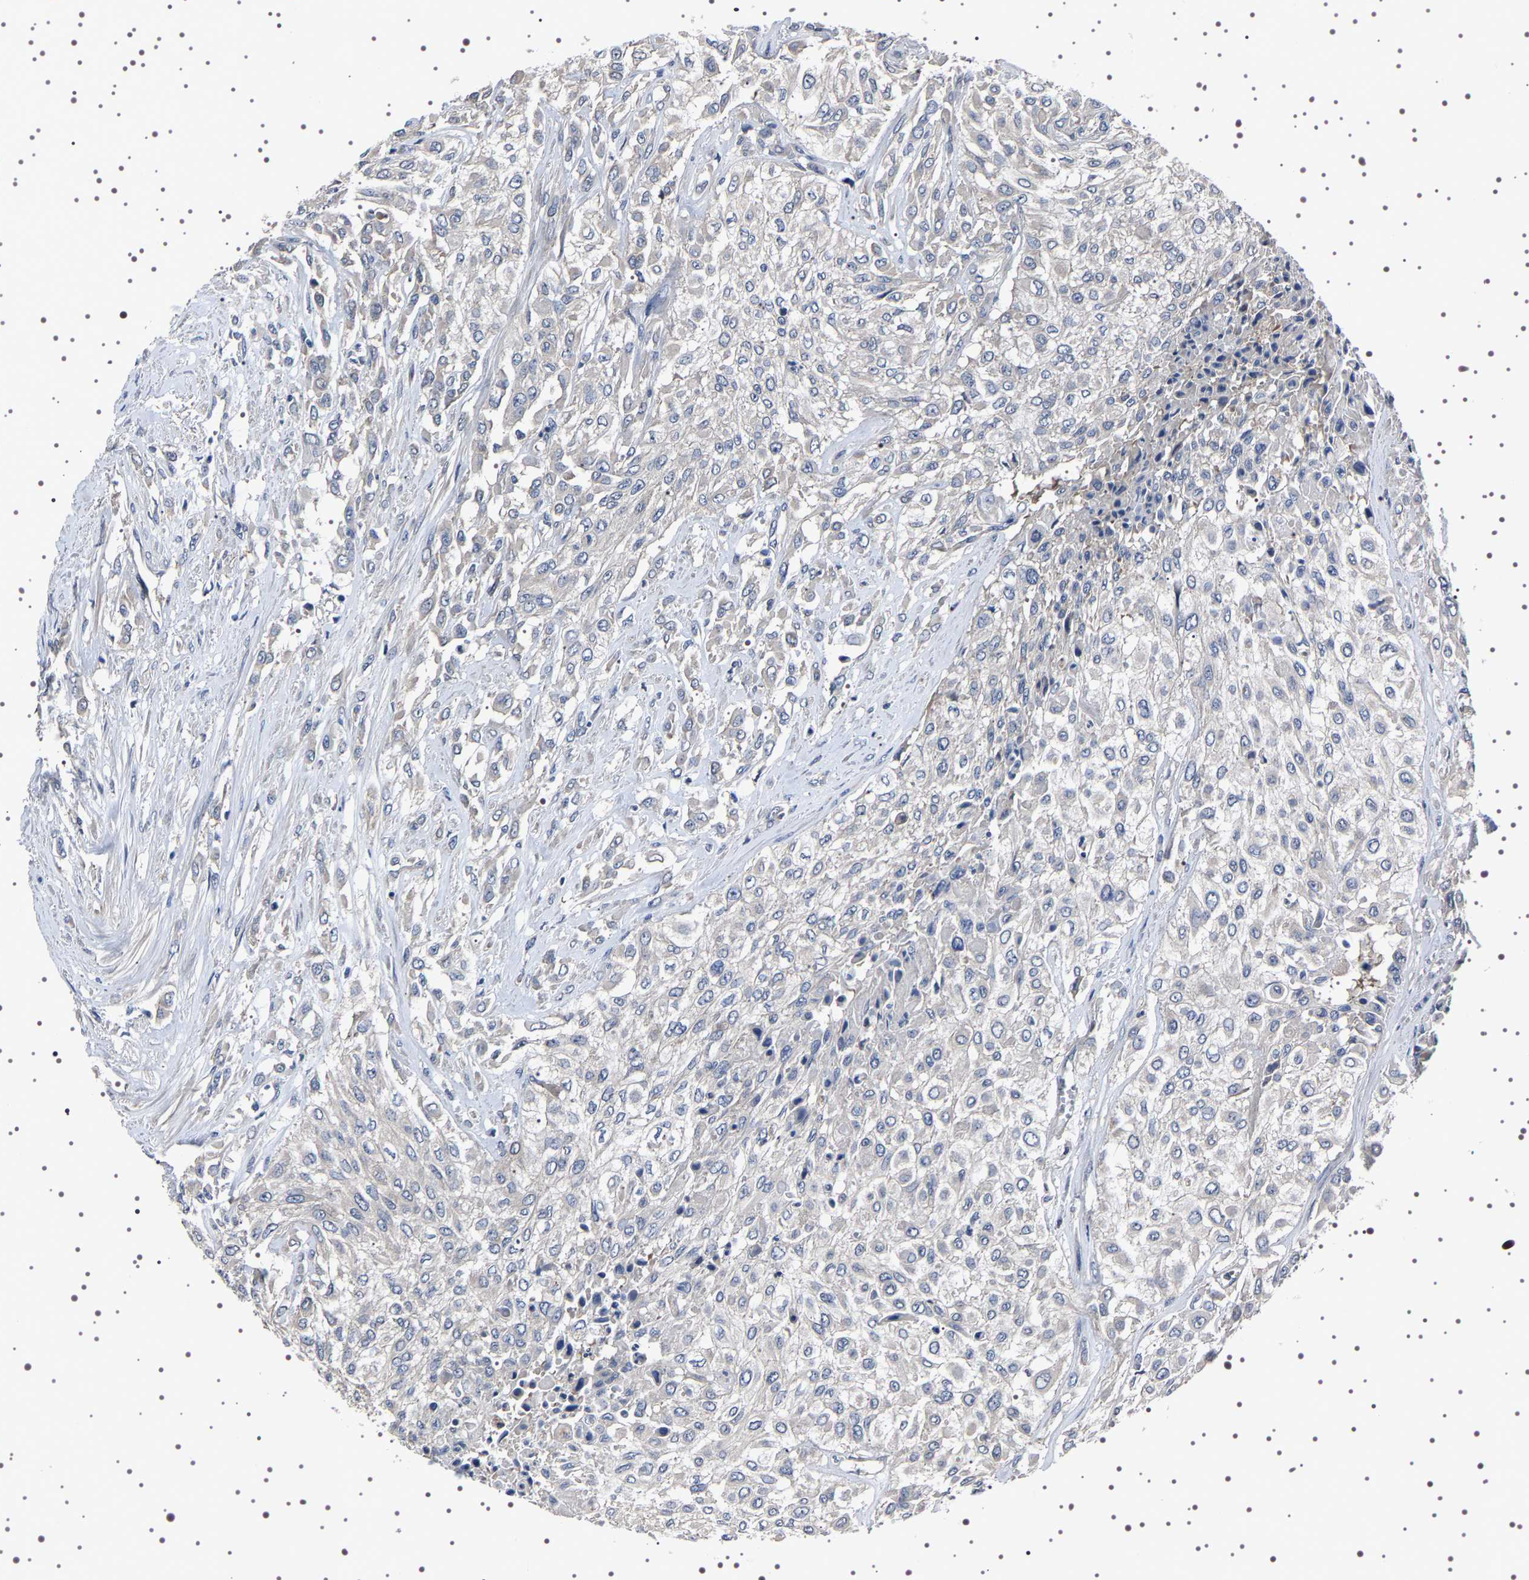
{"staining": {"intensity": "negative", "quantity": "none", "location": "none"}, "tissue": "urothelial cancer", "cell_type": "Tumor cells", "image_type": "cancer", "snomed": [{"axis": "morphology", "description": "Urothelial carcinoma, High grade"}, {"axis": "topography", "description": "Urinary bladder"}], "caption": "Urothelial cancer was stained to show a protein in brown. There is no significant positivity in tumor cells.", "gene": "TARBP1", "patient": {"sex": "male", "age": 57}}